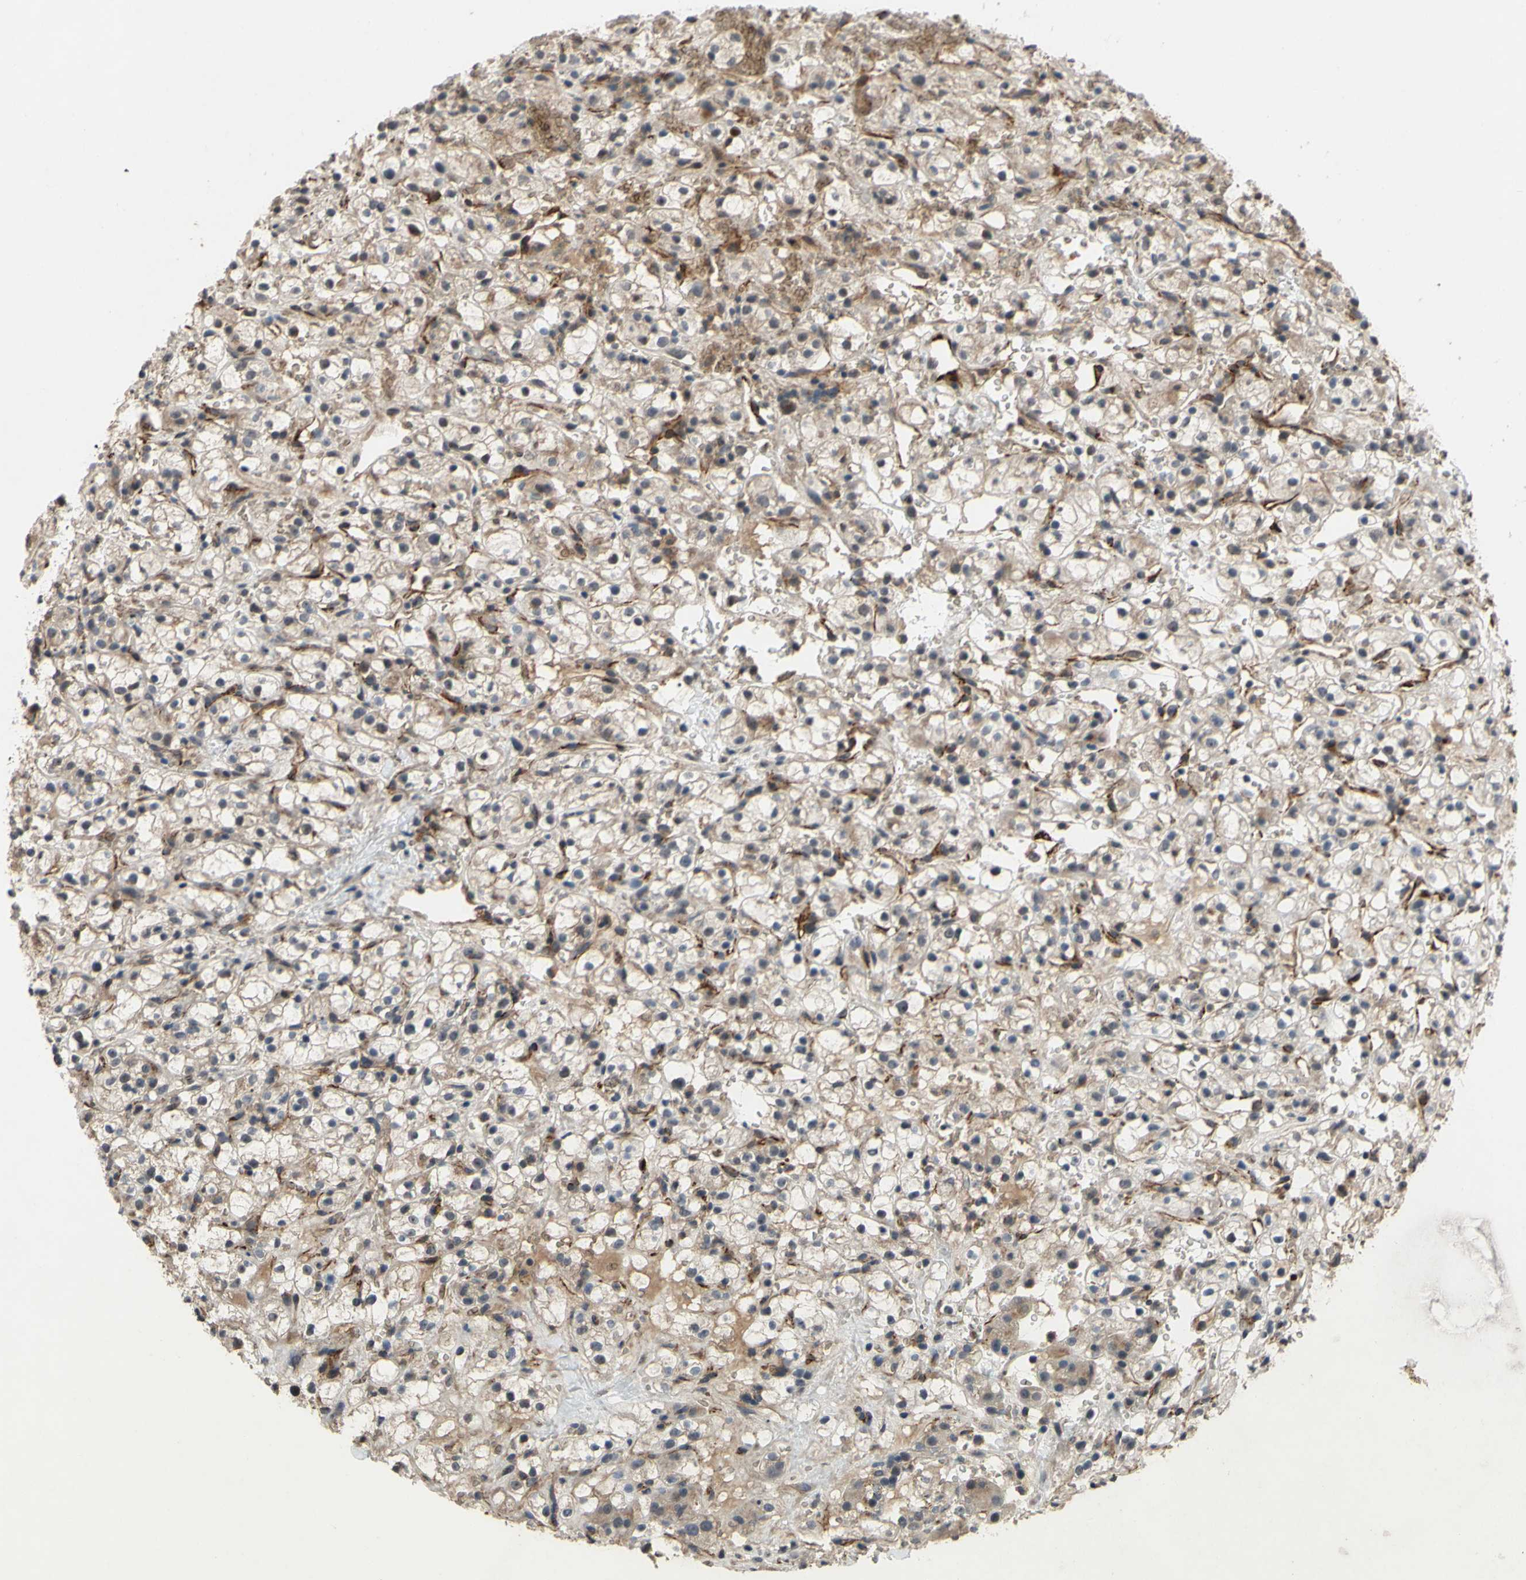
{"staining": {"intensity": "weak", "quantity": "25%-75%", "location": "cytoplasmic/membranous"}, "tissue": "renal cancer", "cell_type": "Tumor cells", "image_type": "cancer", "snomed": [{"axis": "morphology", "description": "Adenocarcinoma, NOS"}, {"axis": "topography", "description": "Kidney"}], "caption": "Weak cytoplasmic/membranous staining is present in about 25%-75% of tumor cells in adenocarcinoma (renal). (DAB (3,3'-diaminobenzidine) IHC with brightfield microscopy, high magnification).", "gene": "ALK", "patient": {"sex": "male", "age": 61}}